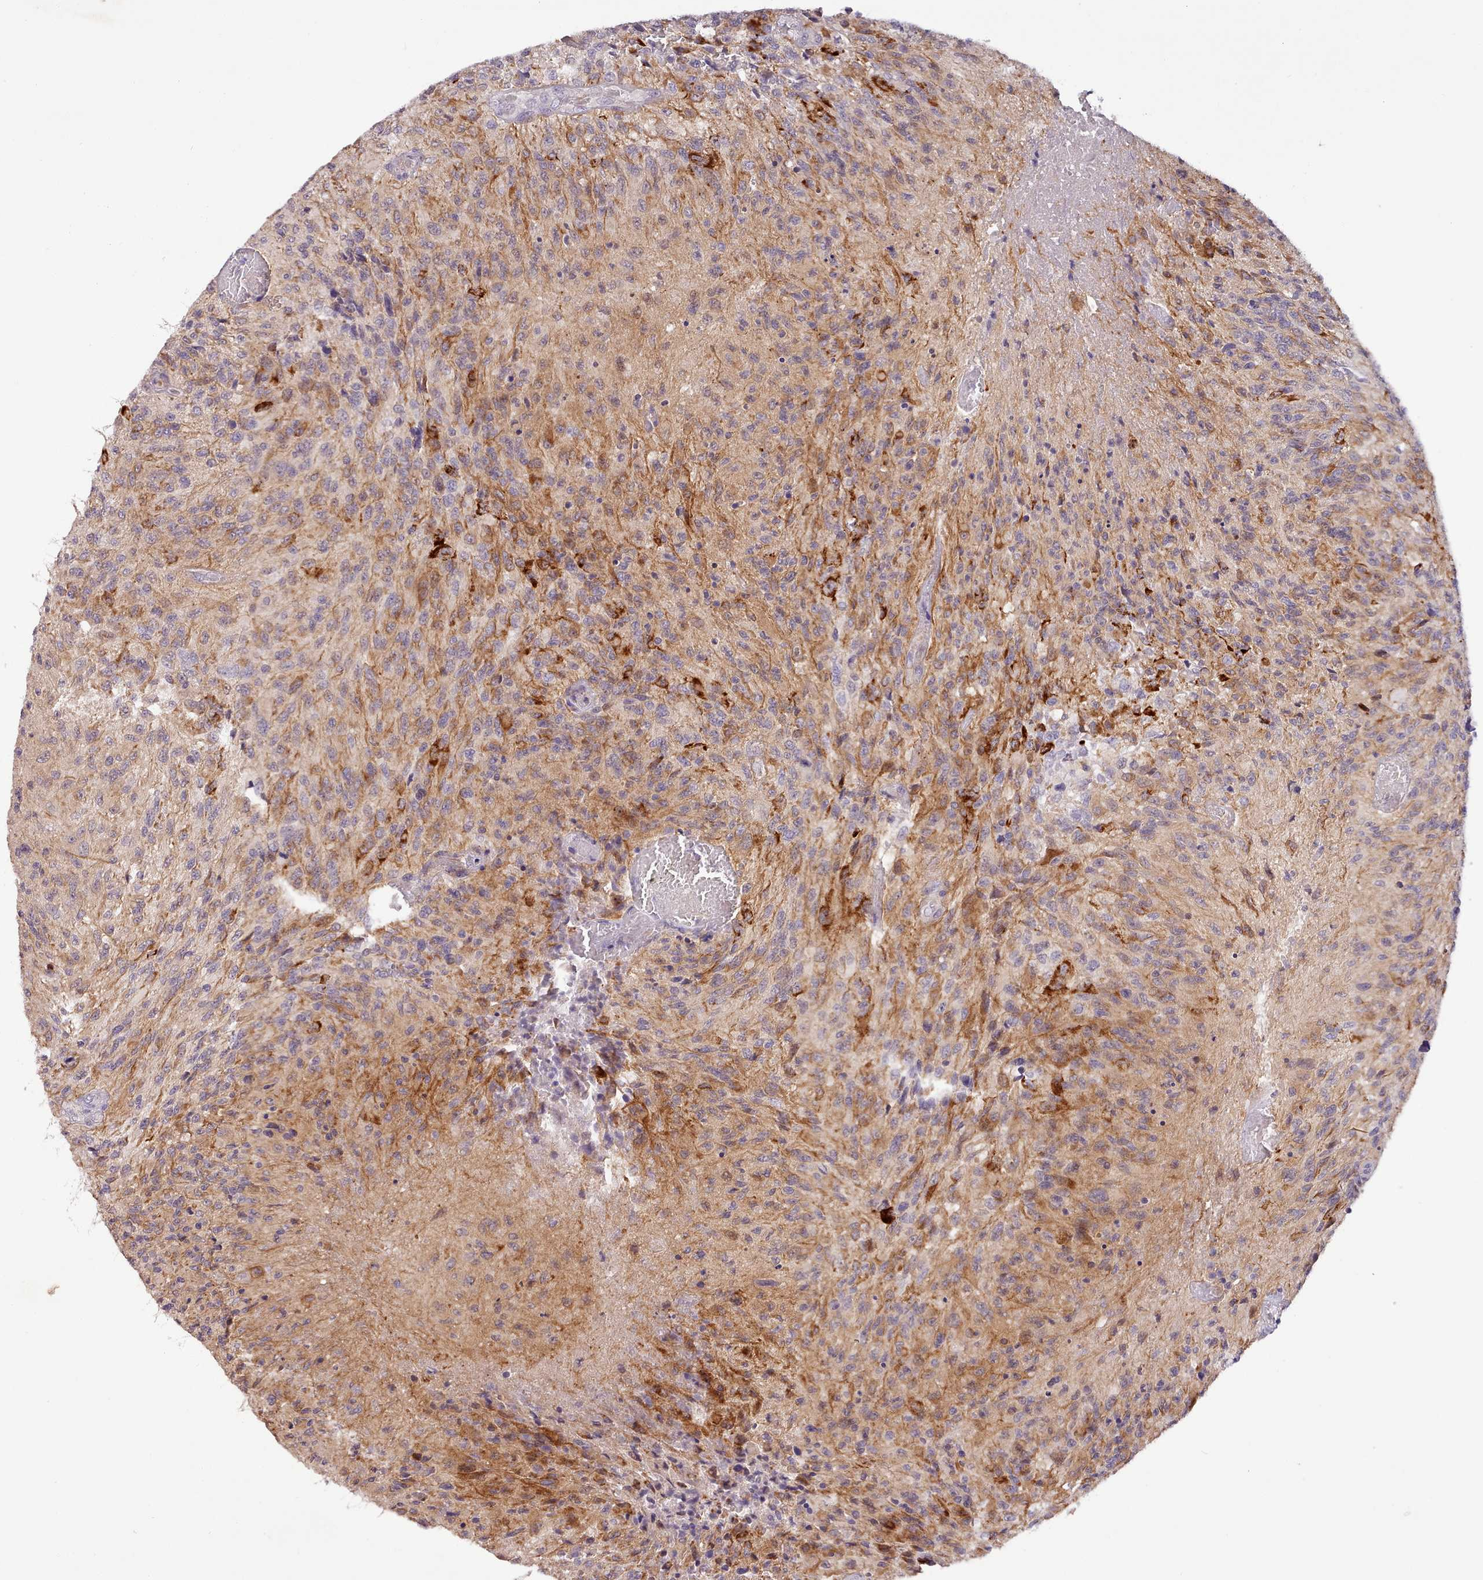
{"staining": {"intensity": "negative", "quantity": "none", "location": "none"}, "tissue": "glioma", "cell_type": "Tumor cells", "image_type": "cancer", "snomed": [{"axis": "morphology", "description": "Normal tissue, NOS"}, {"axis": "morphology", "description": "Glioma, malignant, High grade"}, {"axis": "topography", "description": "Cerebral cortex"}], "caption": "An immunohistochemistry (IHC) image of high-grade glioma (malignant) is shown. There is no staining in tumor cells of high-grade glioma (malignant). Brightfield microscopy of immunohistochemistry (IHC) stained with DAB (3,3'-diaminobenzidine) (brown) and hematoxylin (blue), captured at high magnification.", "gene": "ZNF658", "patient": {"sex": "male", "age": 56}}